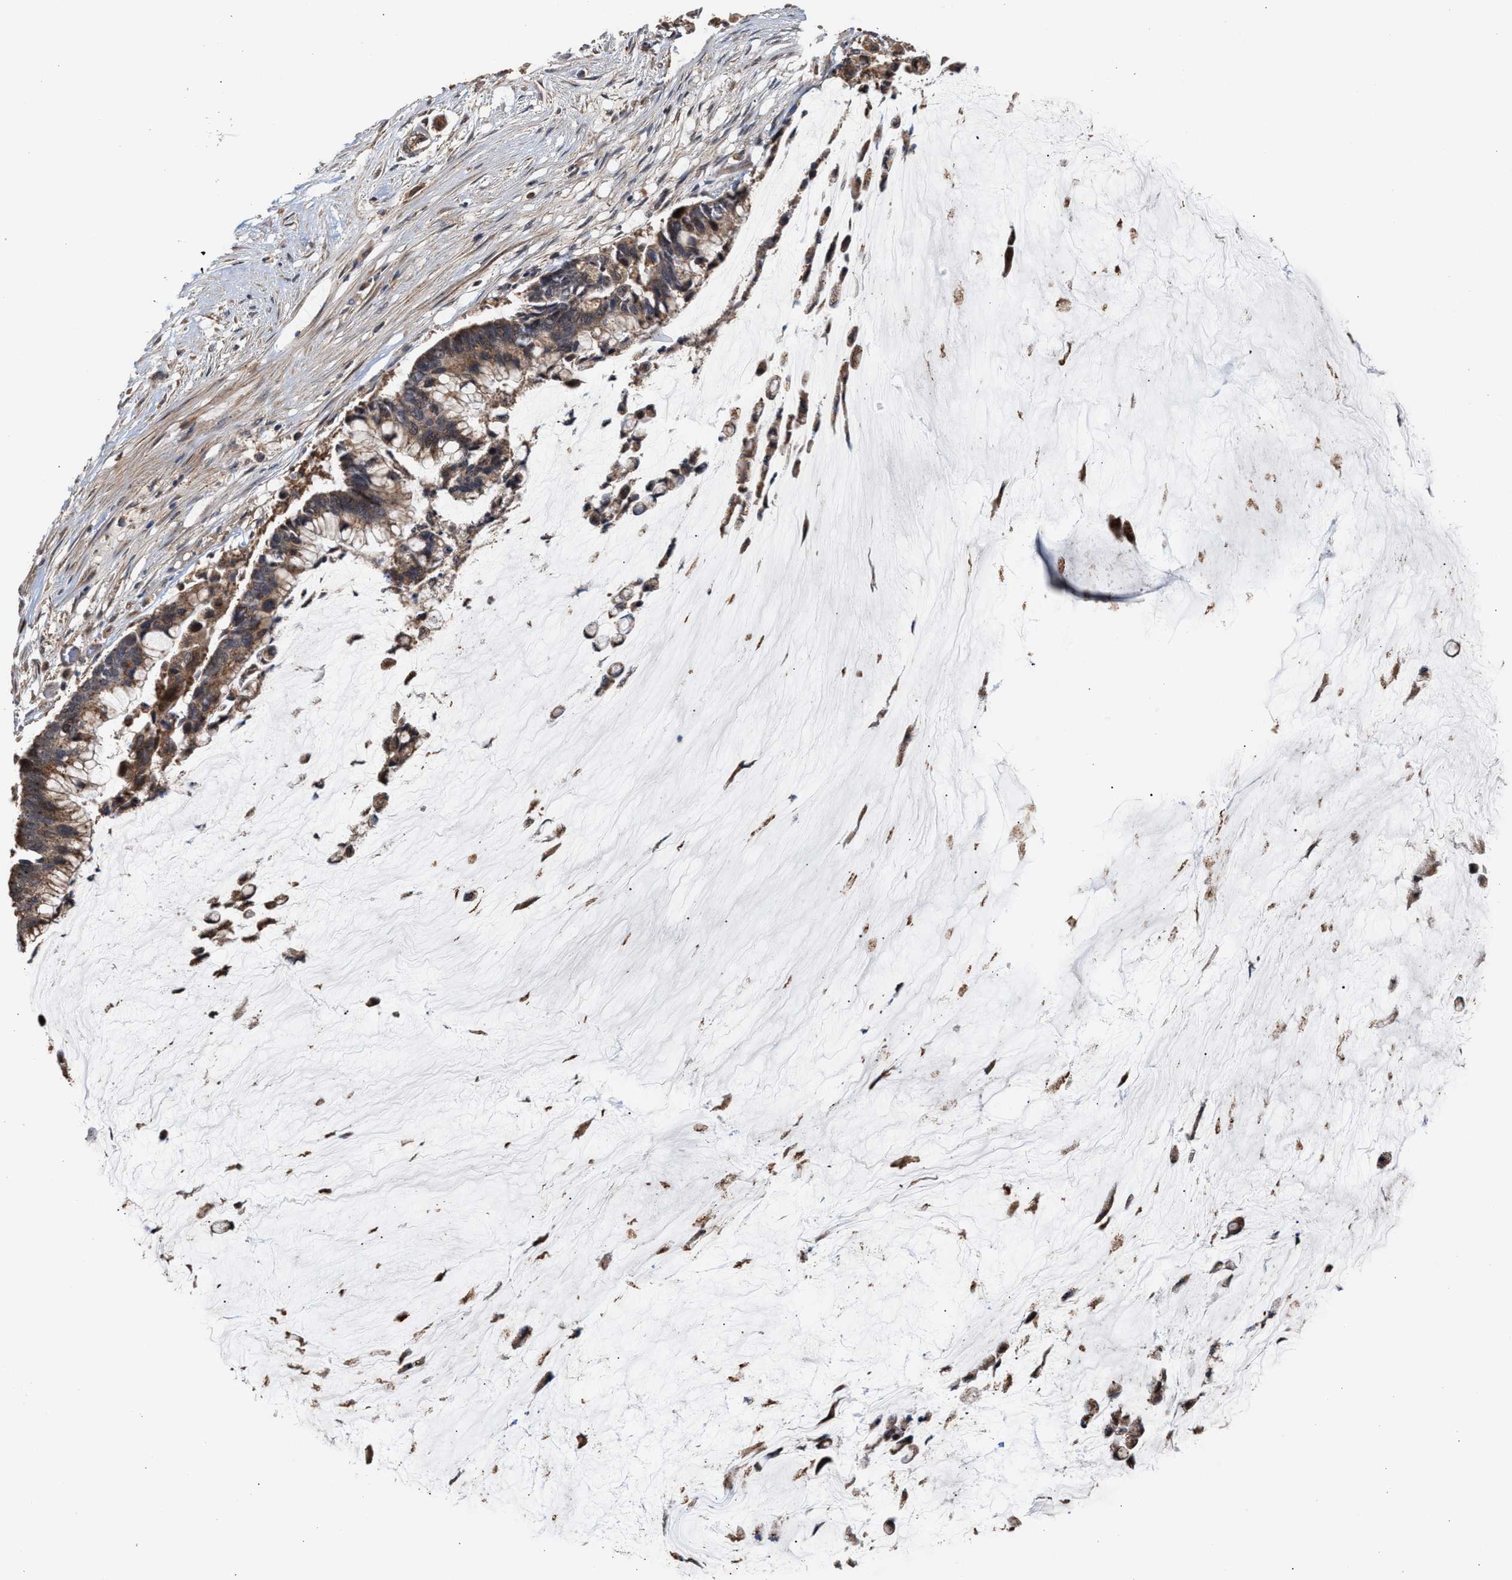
{"staining": {"intensity": "moderate", "quantity": ">75%", "location": "cytoplasmic/membranous,nuclear"}, "tissue": "pancreatic cancer", "cell_type": "Tumor cells", "image_type": "cancer", "snomed": [{"axis": "morphology", "description": "Adenocarcinoma, NOS"}, {"axis": "topography", "description": "Pancreas"}], "caption": "Immunohistochemistry image of pancreatic adenocarcinoma stained for a protein (brown), which reveals medium levels of moderate cytoplasmic/membranous and nuclear expression in approximately >75% of tumor cells.", "gene": "EXOSC2", "patient": {"sex": "male", "age": 41}}